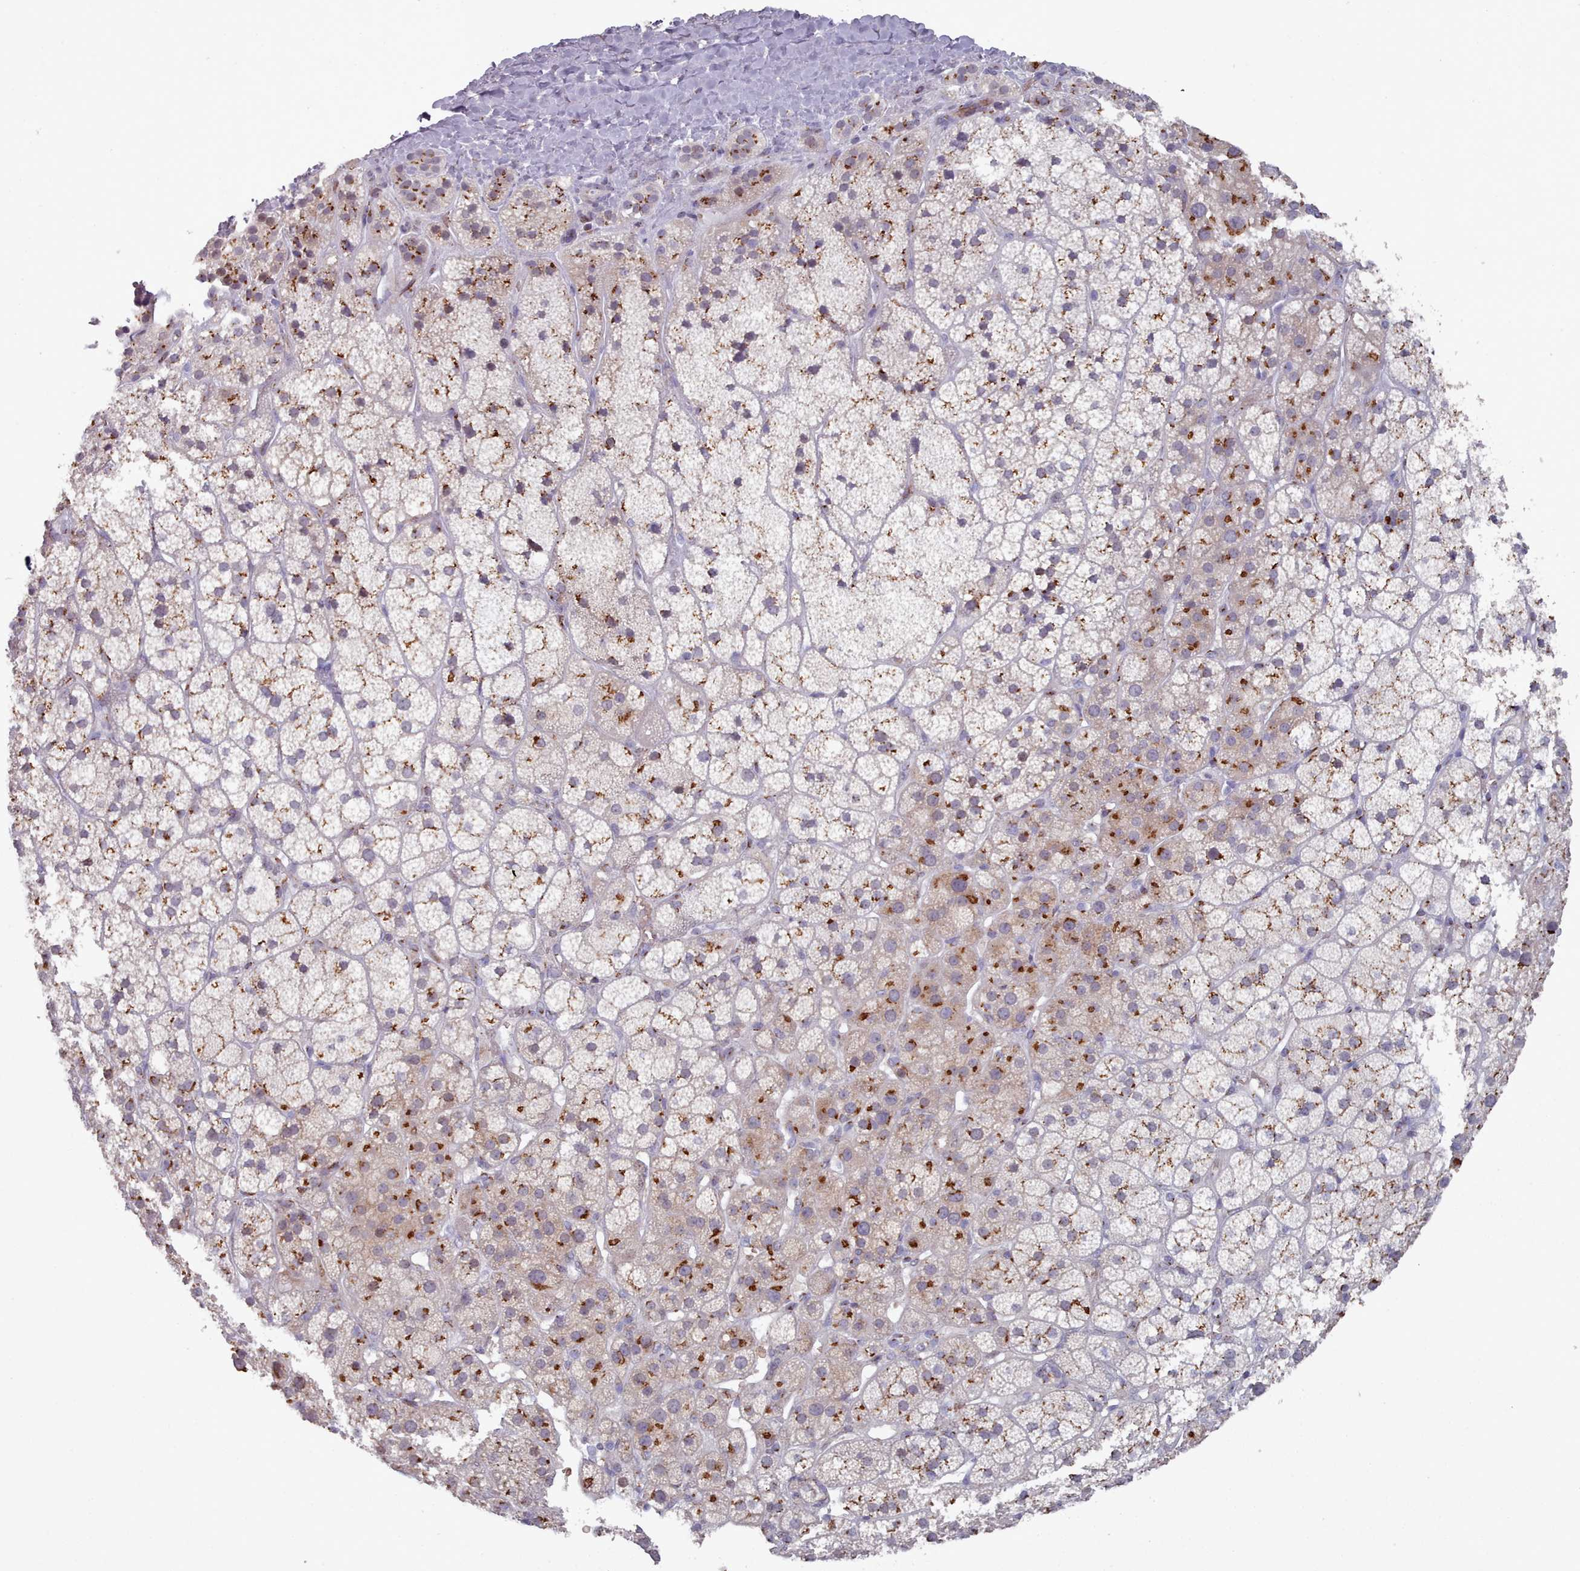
{"staining": {"intensity": "strong", "quantity": "<25%", "location": "cytoplasmic/membranous"}, "tissue": "adrenal gland", "cell_type": "Glandular cells", "image_type": "normal", "snomed": [{"axis": "morphology", "description": "Normal tissue, NOS"}, {"axis": "topography", "description": "Adrenal gland"}], "caption": "A histopathology image showing strong cytoplasmic/membranous expression in about <25% of glandular cells in benign adrenal gland, as visualized by brown immunohistochemical staining.", "gene": "MAN1B1", "patient": {"sex": "female", "age": 70}}